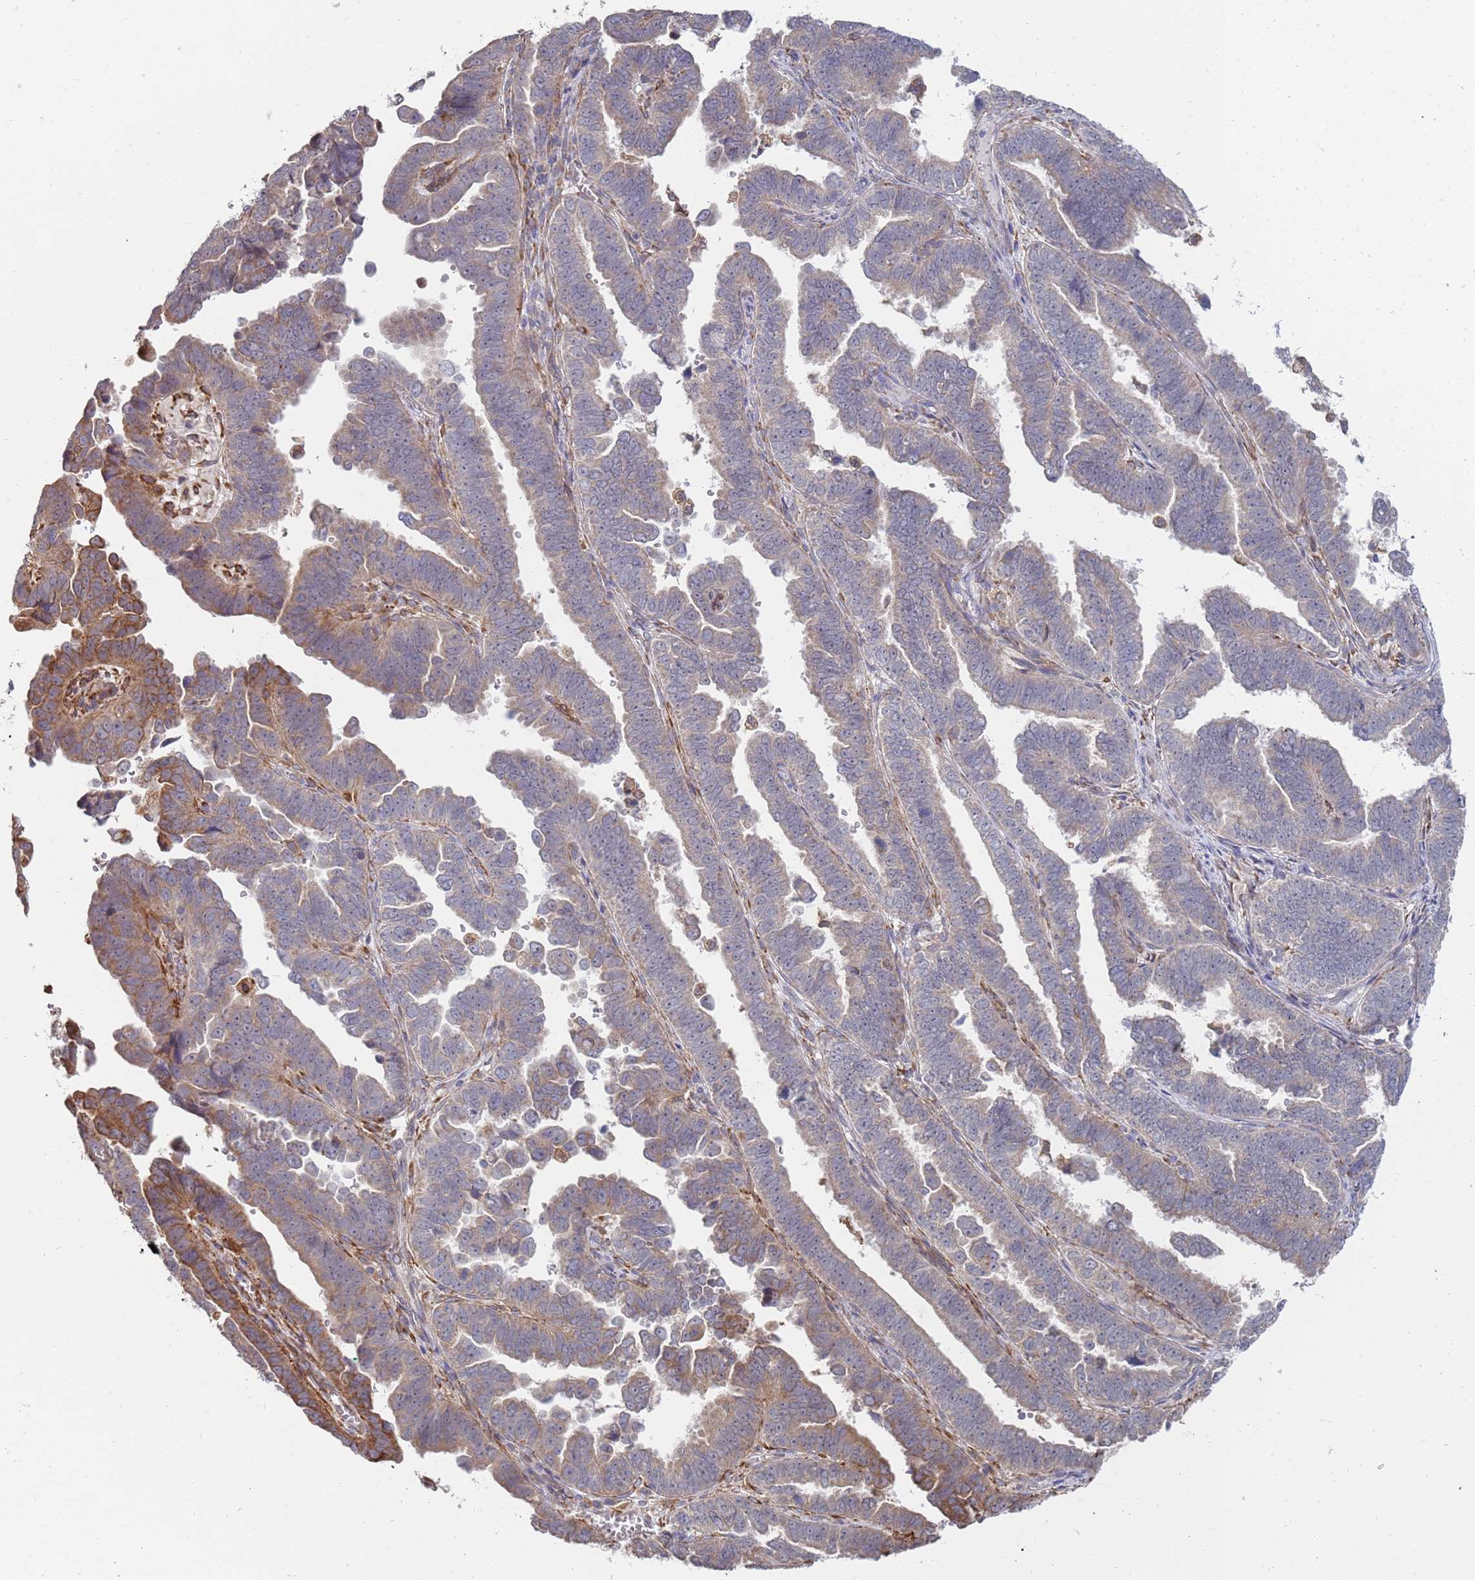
{"staining": {"intensity": "weak", "quantity": "25%-75%", "location": "cytoplasmic/membranous"}, "tissue": "endometrial cancer", "cell_type": "Tumor cells", "image_type": "cancer", "snomed": [{"axis": "morphology", "description": "Adenocarcinoma, NOS"}, {"axis": "topography", "description": "Endometrium"}], "caption": "Tumor cells display low levels of weak cytoplasmic/membranous staining in approximately 25%-75% of cells in human endometrial cancer (adenocarcinoma).", "gene": "VRK2", "patient": {"sex": "female", "age": 75}}